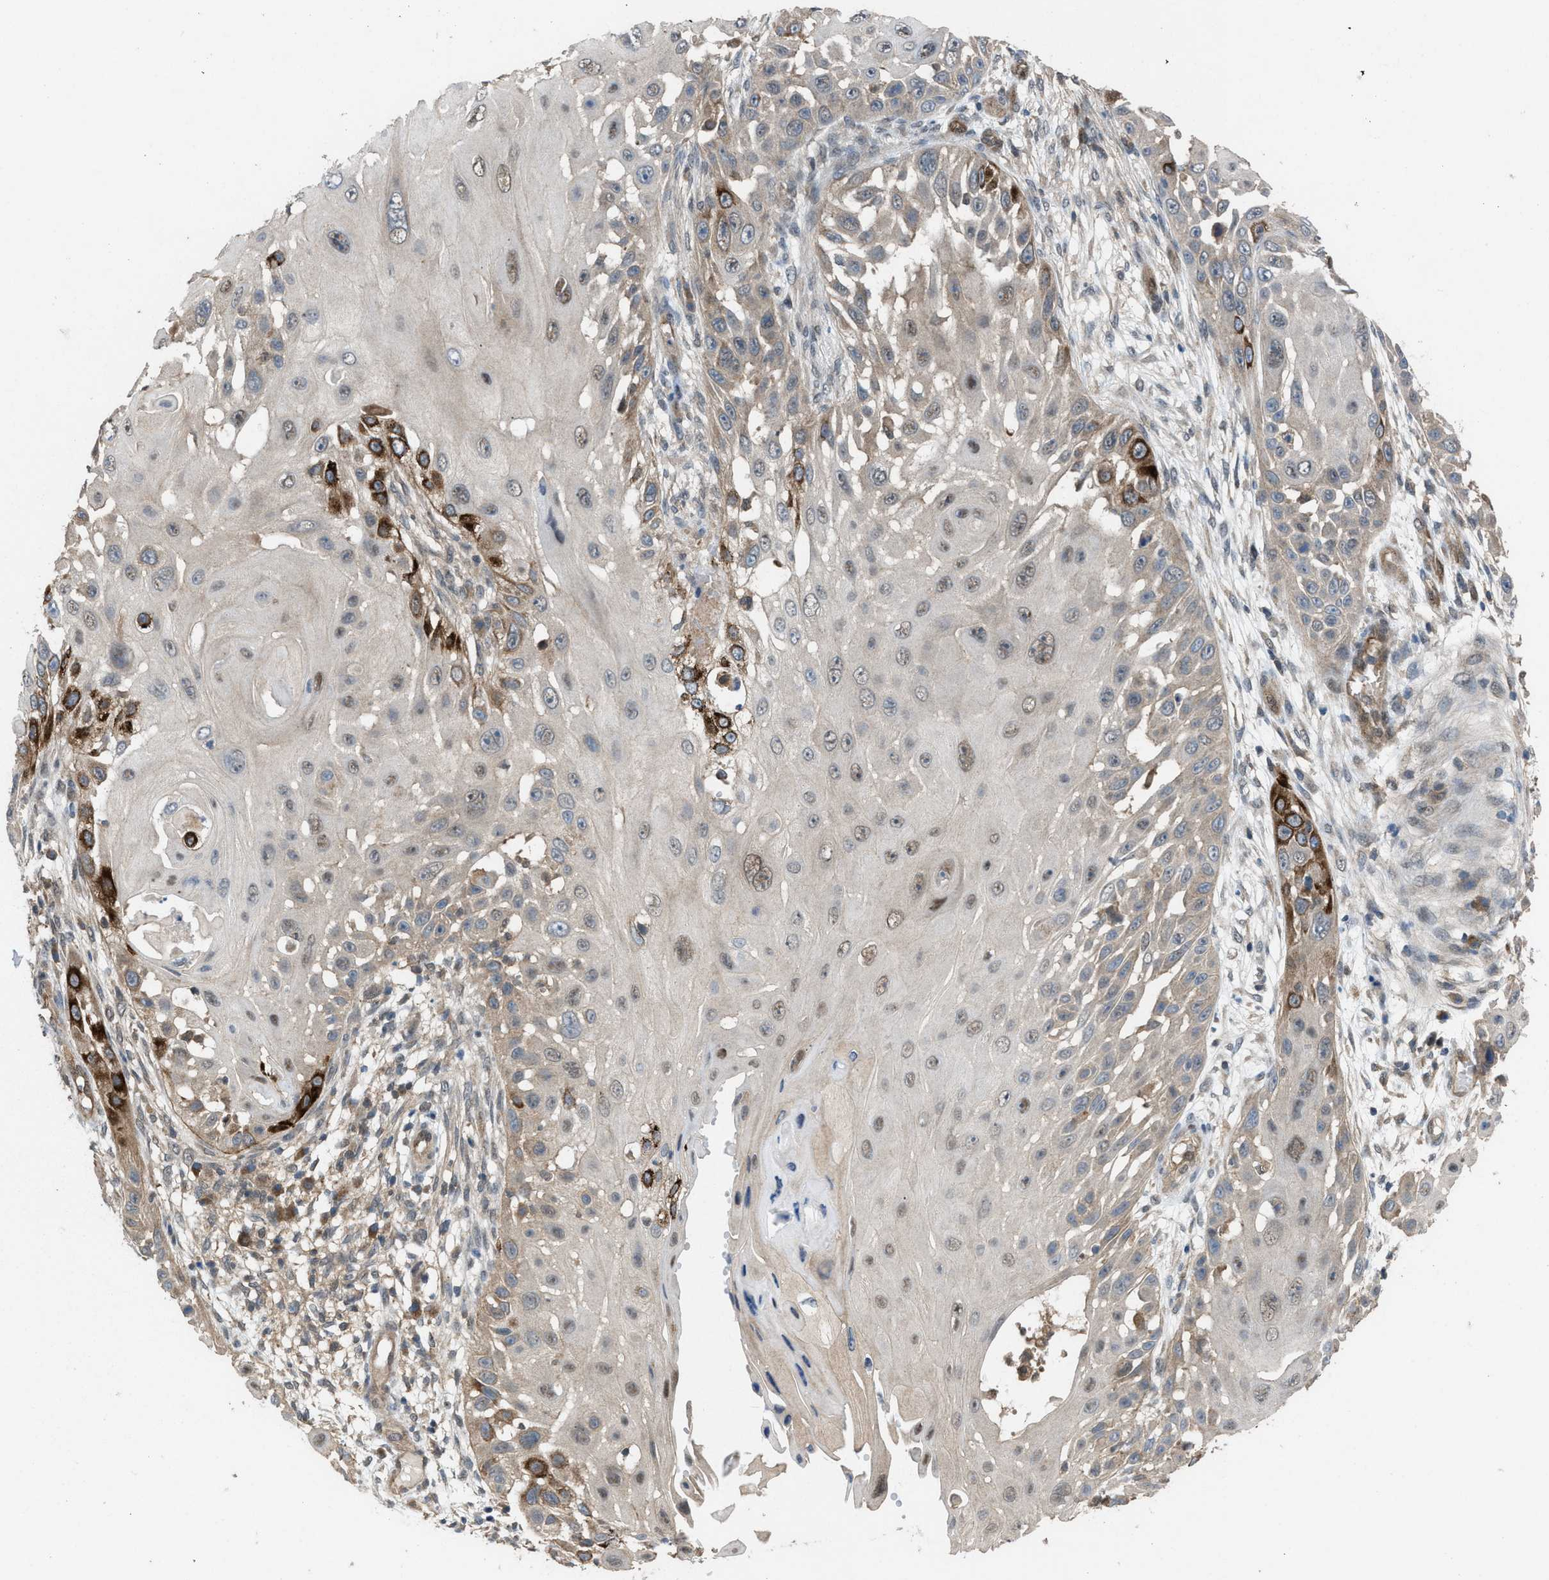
{"staining": {"intensity": "strong", "quantity": "<25%", "location": "cytoplasmic/membranous"}, "tissue": "skin cancer", "cell_type": "Tumor cells", "image_type": "cancer", "snomed": [{"axis": "morphology", "description": "Squamous cell carcinoma, NOS"}, {"axis": "topography", "description": "Skin"}], "caption": "An image of skin cancer stained for a protein shows strong cytoplasmic/membranous brown staining in tumor cells. The staining was performed using DAB (3,3'-diaminobenzidine) to visualize the protein expression in brown, while the nuclei were stained in blue with hematoxylin (Magnification: 20x).", "gene": "PLAA", "patient": {"sex": "female", "age": 44}}